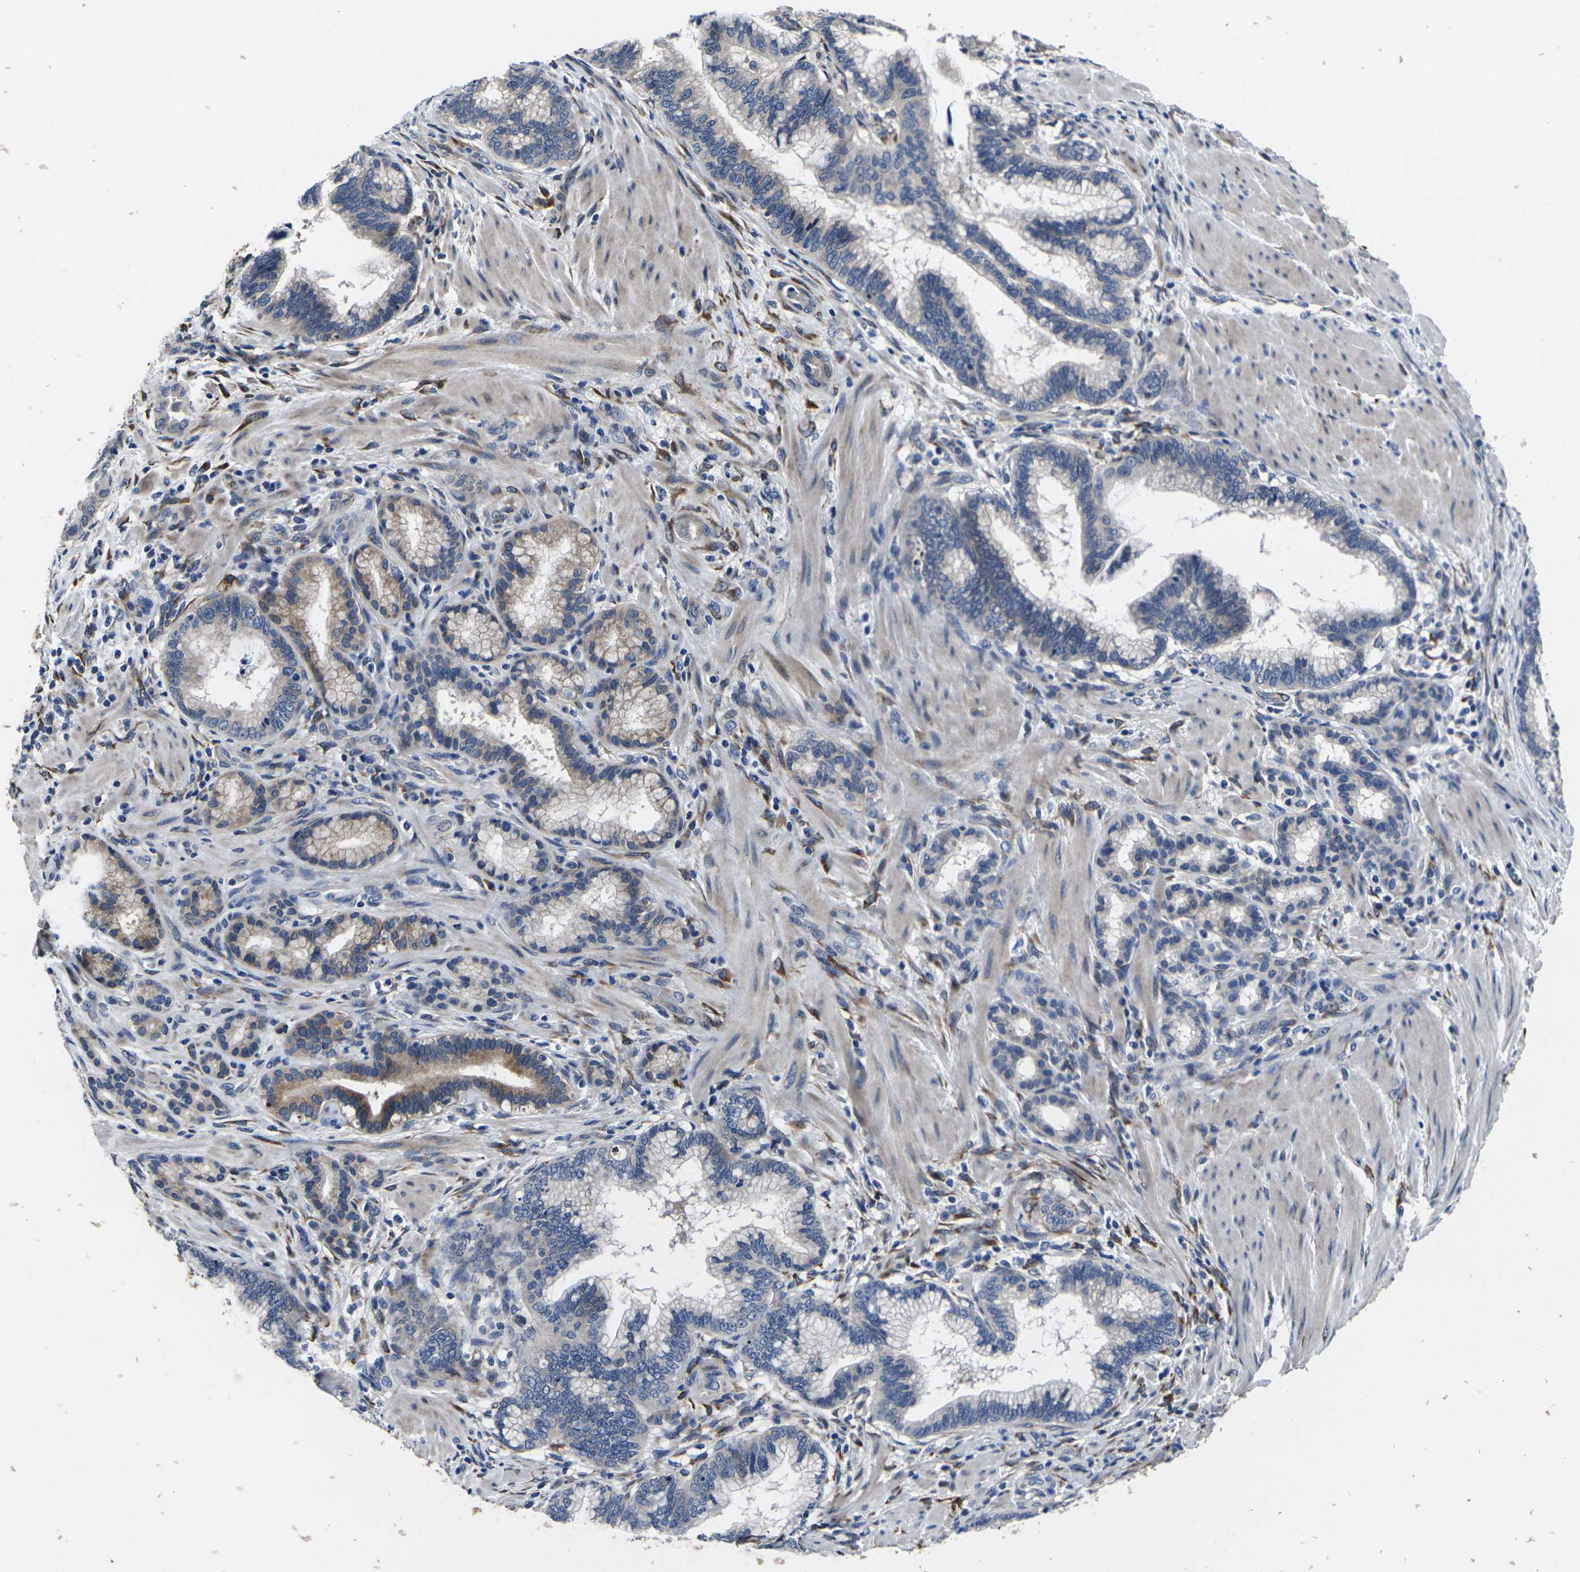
{"staining": {"intensity": "moderate", "quantity": "<25%", "location": "cytoplasmic/membranous"}, "tissue": "pancreatic cancer", "cell_type": "Tumor cells", "image_type": "cancer", "snomed": [{"axis": "morphology", "description": "Adenocarcinoma, NOS"}, {"axis": "topography", "description": "Pancreas"}], "caption": "Pancreatic cancer stained with a protein marker demonstrates moderate staining in tumor cells.", "gene": "CYP2C8", "patient": {"sex": "female", "age": 64}}